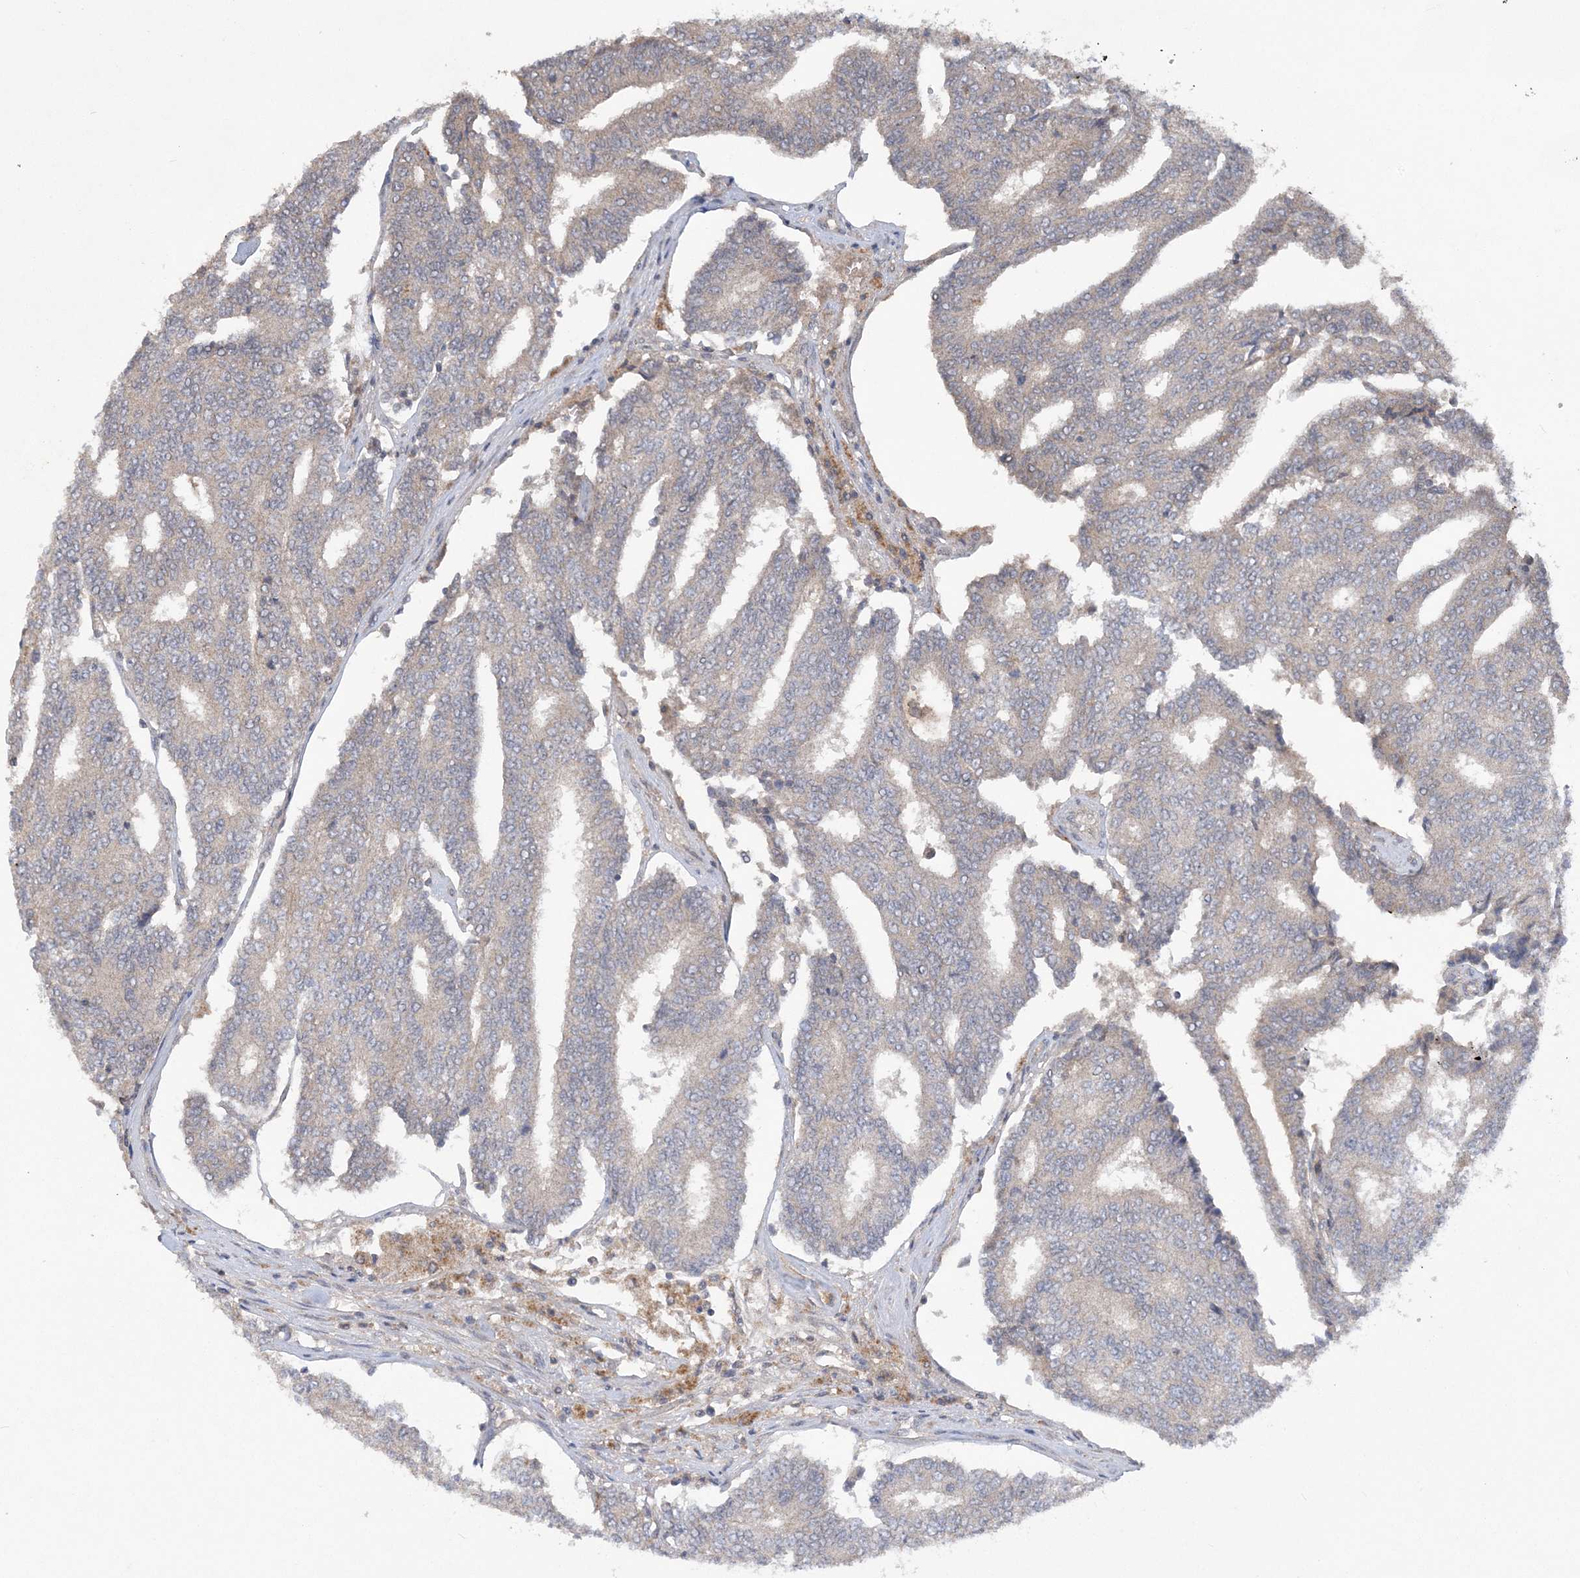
{"staining": {"intensity": "negative", "quantity": "none", "location": "none"}, "tissue": "prostate cancer", "cell_type": "Tumor cells", "image_type": "cancer", "snomed": [{"axis": "morphology", "description": "Normal tissue, NOS"}, {"axis": "morphology", "description": "Adenocarcinoma, High grade"}, {"axis": "topography", "description": "Prostate"}, {"axis": "topography", "description": "Seminal veicle"}], "caption": "A micrograph of human high-grade adenocarcinoma (prostate) is negative for staining in tumor cells. (DAB immunohistochemistry visualized using brightfield microscopy, high magnification).", "gene": "C1RL", "patient": {"sex": "male", "age": 55}}